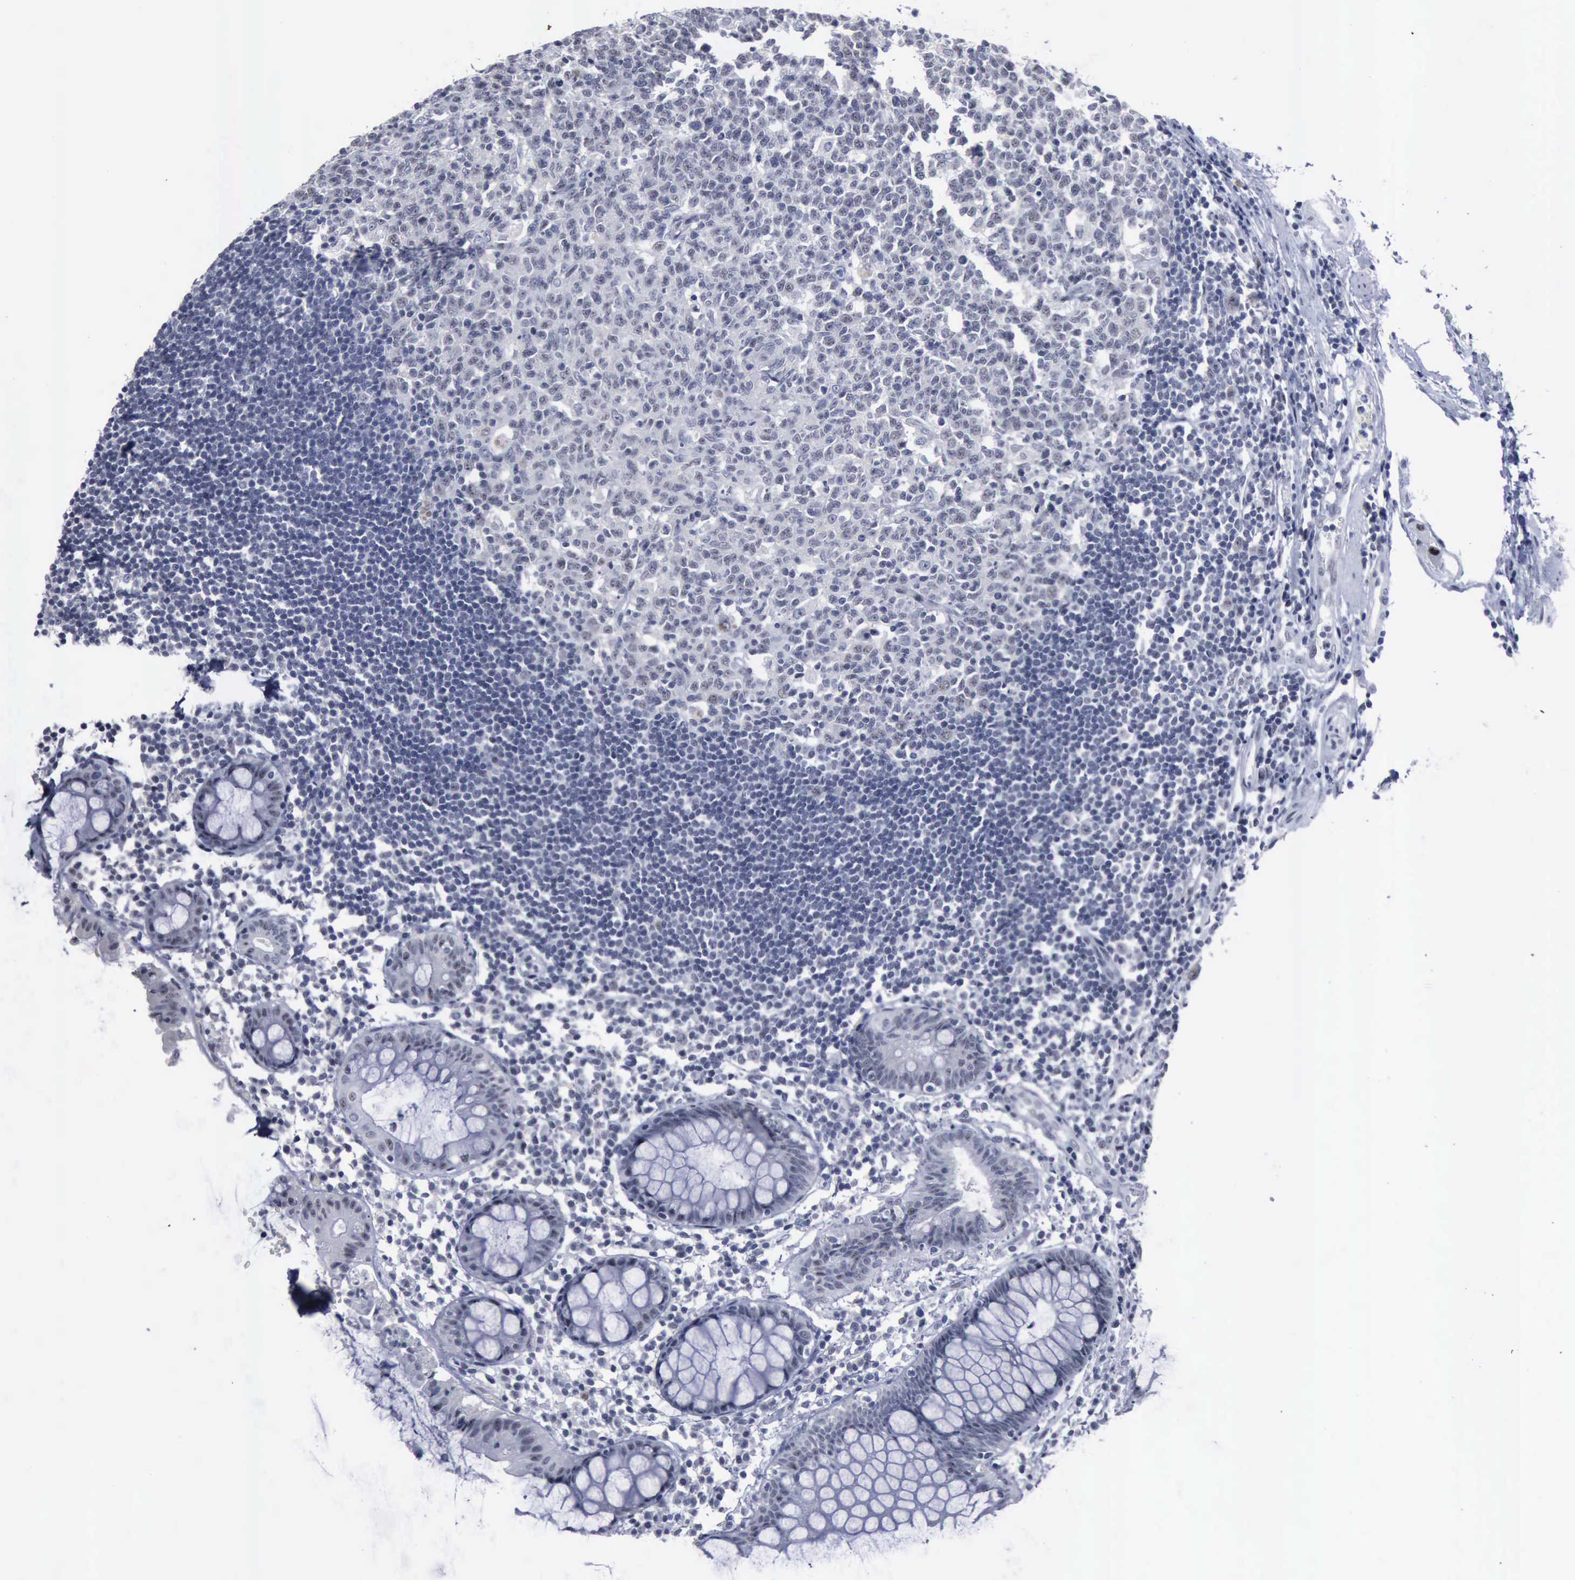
{"staining": {"intensity": "negative", "quantity": "none", "location": "none"}, "tissue": "rectum", "cell_type": "Glandular cells", "image_type": "normal", "snomed": [{"axis": "morphology", "description": "Normal tissue, NOS"}, {"axis": "topography", "description": "Rectum"}], "caption": "Immunohistochemistry (IHC) of unremarkable rectum displays no staining in glandular cells.", "gene": "BRD1", "patient": {"sex": "female", "age": 66}}